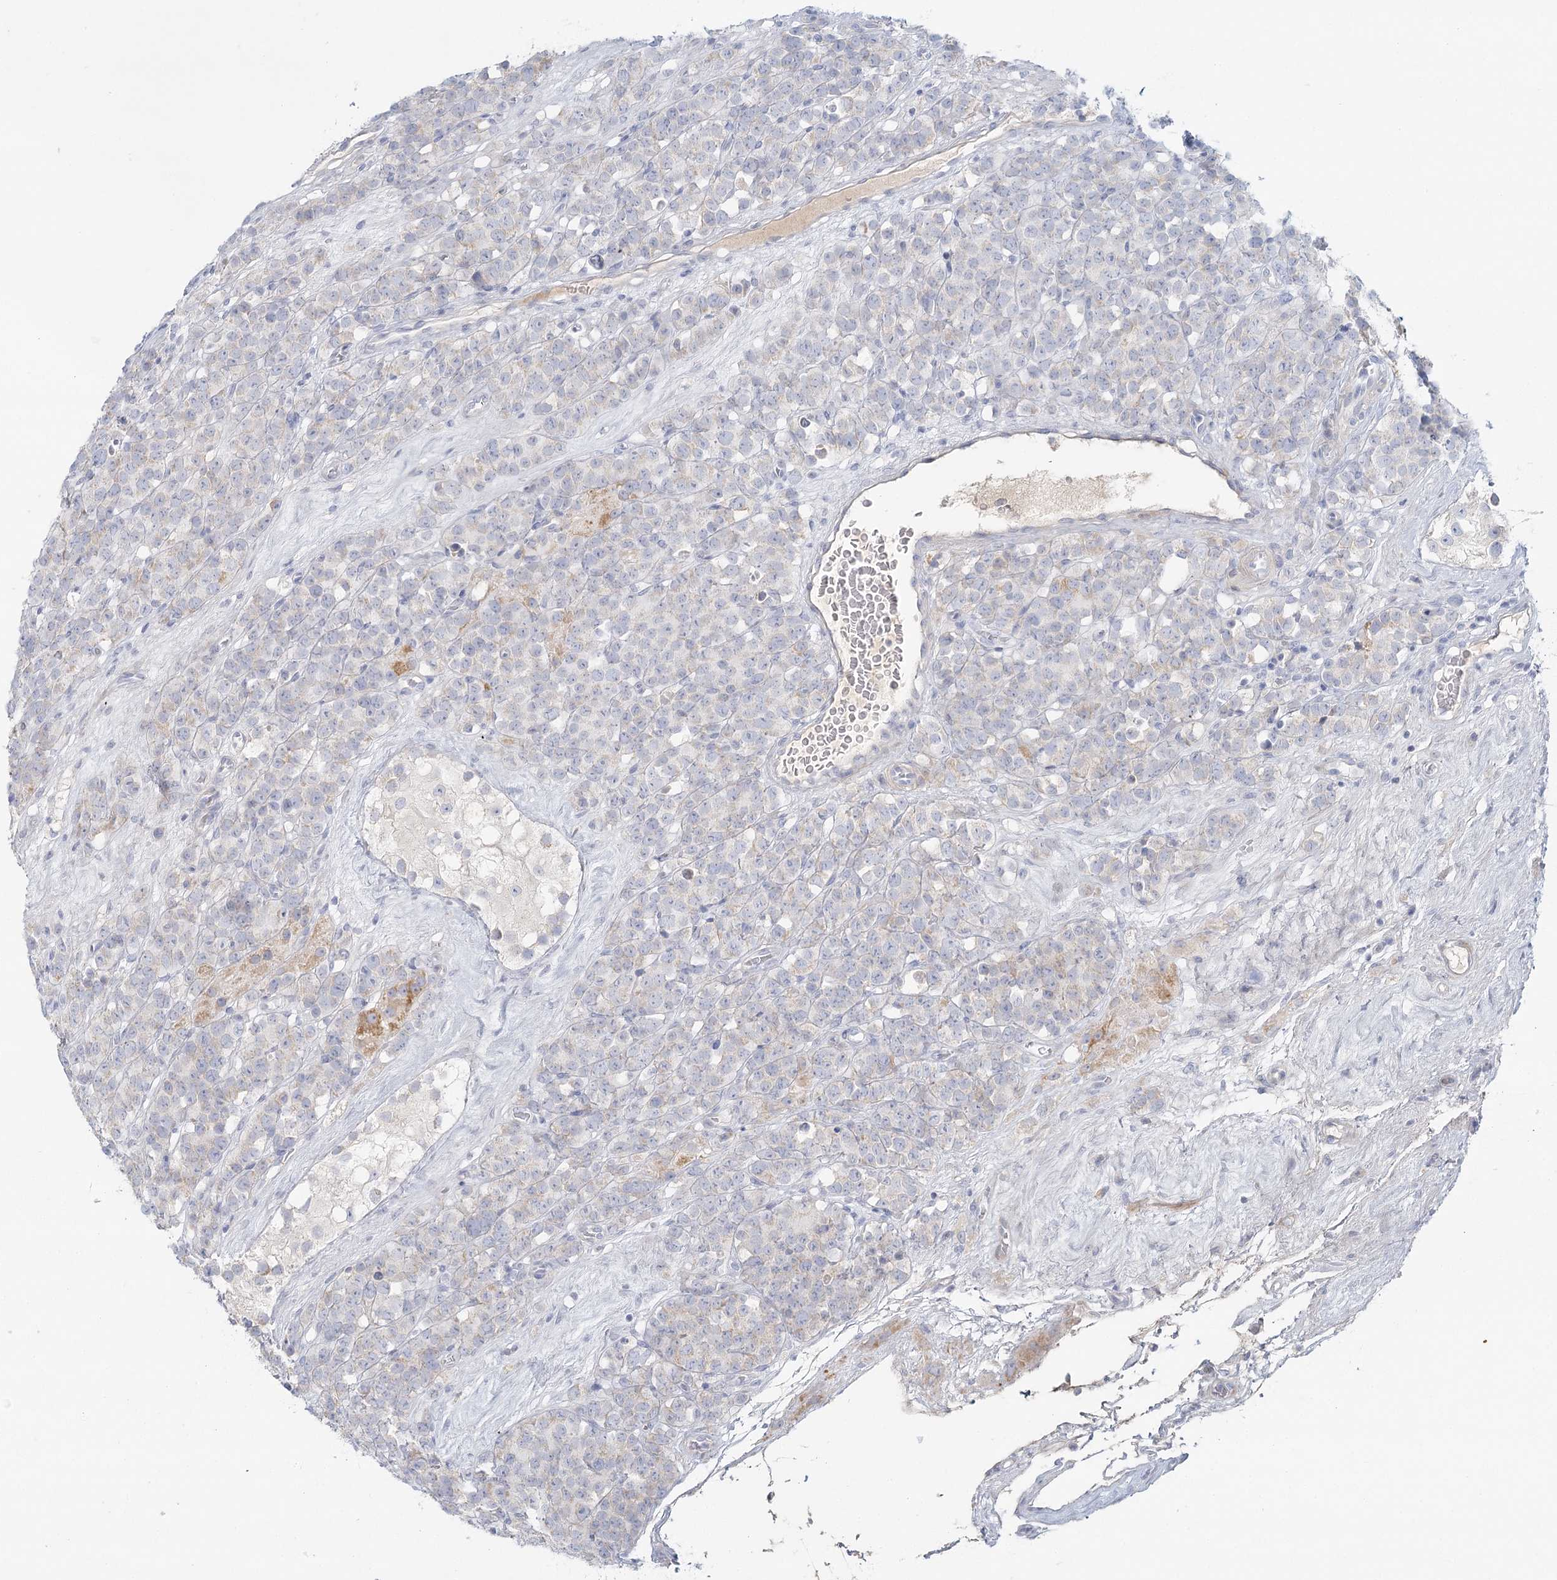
{"staining": {"intensity": "moderate", "quantity": "<25%", "location": "cytoplasmic/membranous"}, "tissue": "testis cancer", "cell_type": "Tumor cells", "image_type": "cancer", "snomed": [{"axis": "morphology", "description": "Seminoma, NOS"}, {"axis": "topography", "description": "Testis"}], "caption": "Immunohistochemical staining of testis cancer (seminoma) exhibits low levels of moderate cytoplasmic/membranous protein staining in approximately <25% of tumor cells. The protein of interest is shown in brown color, while the nuclei are stained blue.", "gene": "DMGDH", "patient": {"sex": "male", "age": 71}}